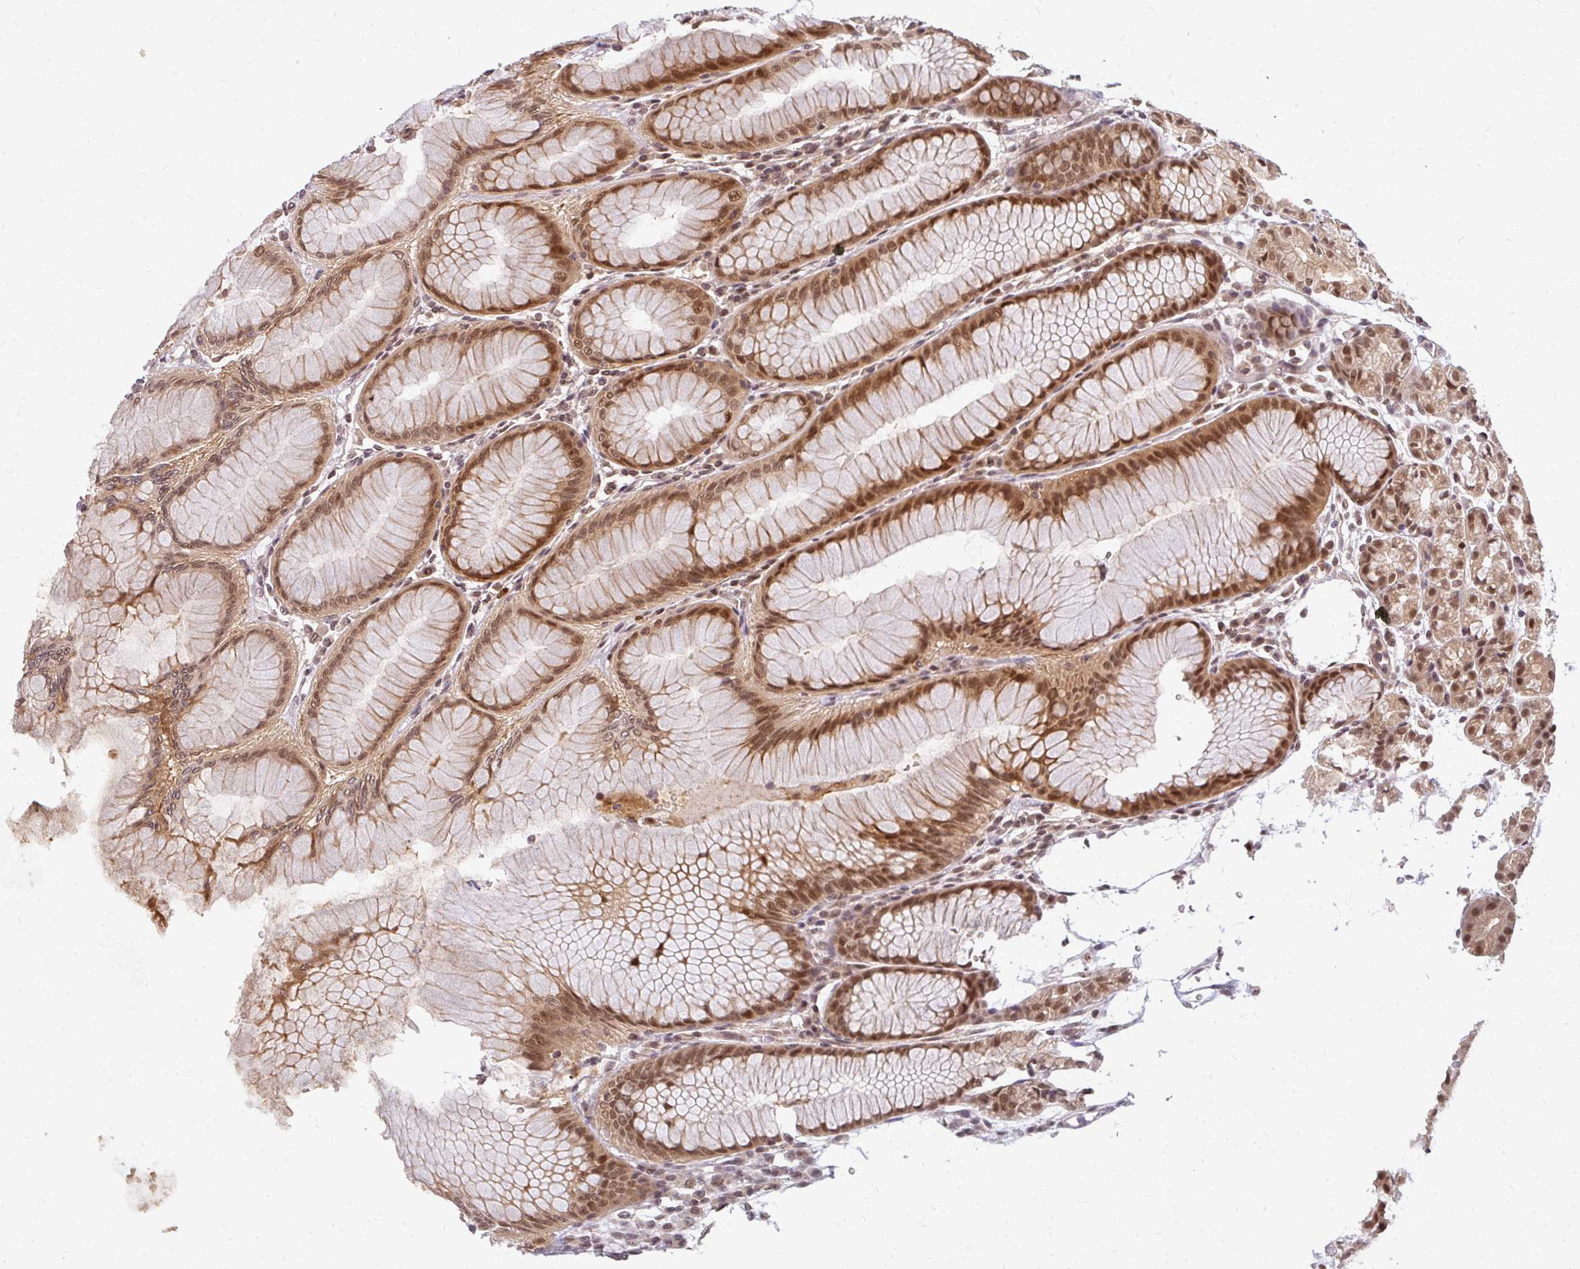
{"staining": {"intensity": "moderate", "quantity": ">75%", "location": "cytoplasmic/membranous,nuclear"}, "tissue": "stomach", "cell_type": "Glandular cells", "image_type": "normal", "snomed": [{"axis": "morphology", "description": "Normal tissue, NOS"}, {"axis": "topography", "description": "Stomach"}], "caption": "The image displays immunohistochemical staining of unremarkable stomach. There is moderate cytoplasmic/membranous,nuclear staining is appreciated in about >75% of glandular cells.", "gene": "GTF3C6", "patient": {"sex": "female", "age": 57}}